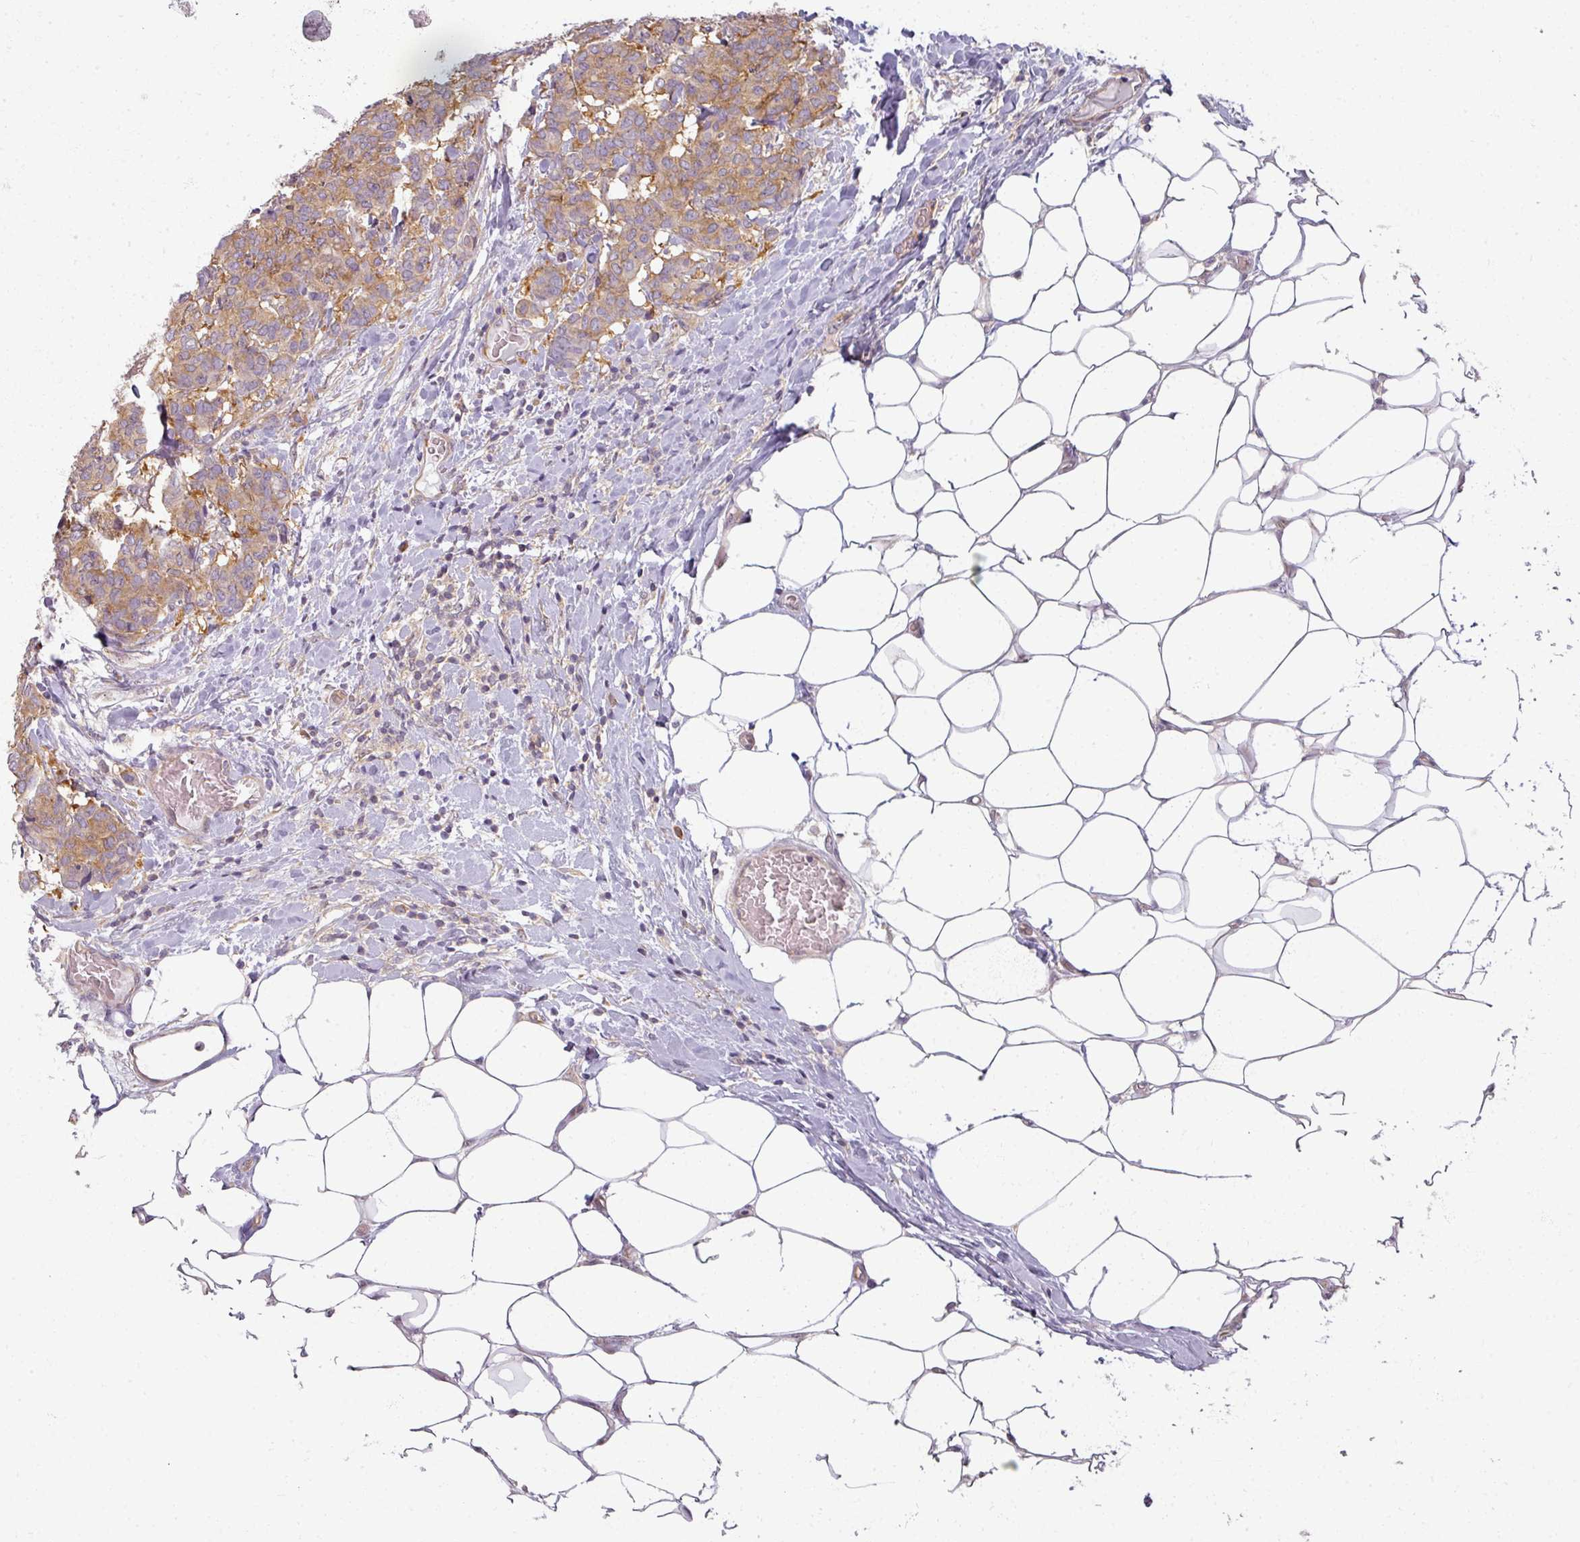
{"staining": {"intensity": "moderate", "quantity": ">75%", "location": "cytoplasmic/membranous"}, "tissue": "breast cancer", "cell_type": "Tumor cells", "image_type": "cancer", "snomed": [{"axis": "morphology", "description": "Duct carcinoma"}, {"axis": "topography", "description": "Breast"}], "caption": "Moderate cytoplasmic/membranous expression for a protein is identified in about >75% of tumor cells of intraductal carcinoma (breast) using IHC.", "gene": "AGPAT4", "patient": {"sex": "female", "age": 75}}